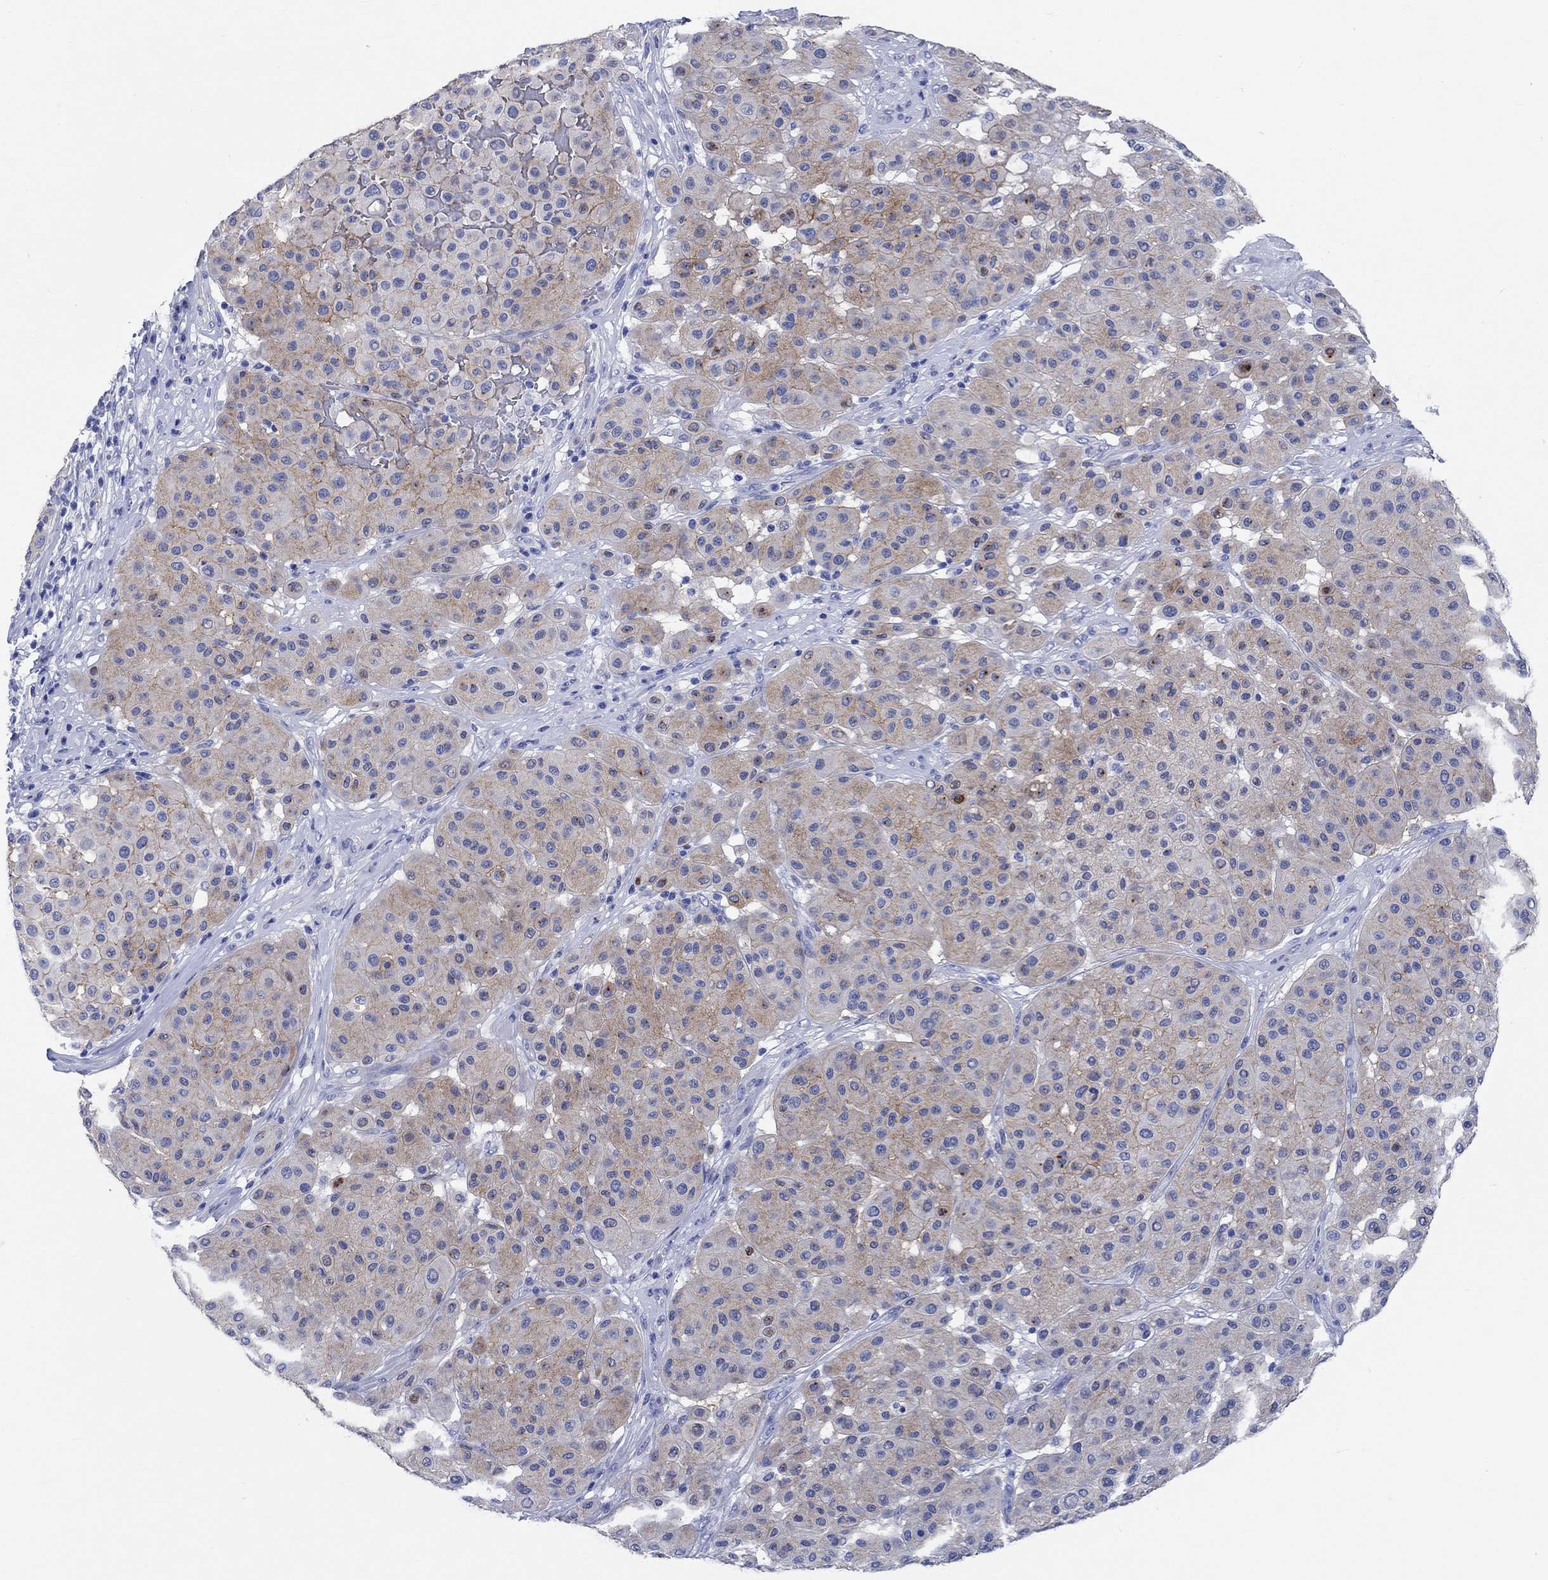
{"staining": {"intensity": "moderate", "quantity": "<25%", "location": "cytoplasmic/membranous"}, "tissue": "melanoma", "cell_type": "Tumor cells", "image_type": "cancer", "snomed": [{"axis": "morphology", "description": "Malignant melanoma, Metastatic site"}, {"axis": "topography", "description": "Smooth muscle"}], "caption": "Protein expression by immunohistochemistry shows moderate cytoplasmic/membranous staining in about <25% of tumor cells in melanoma. (DAB IHC with brightfield microscopy, high magnification).", "gene": "SHISA4", "patient": {"sex": "male", "age": 41}}